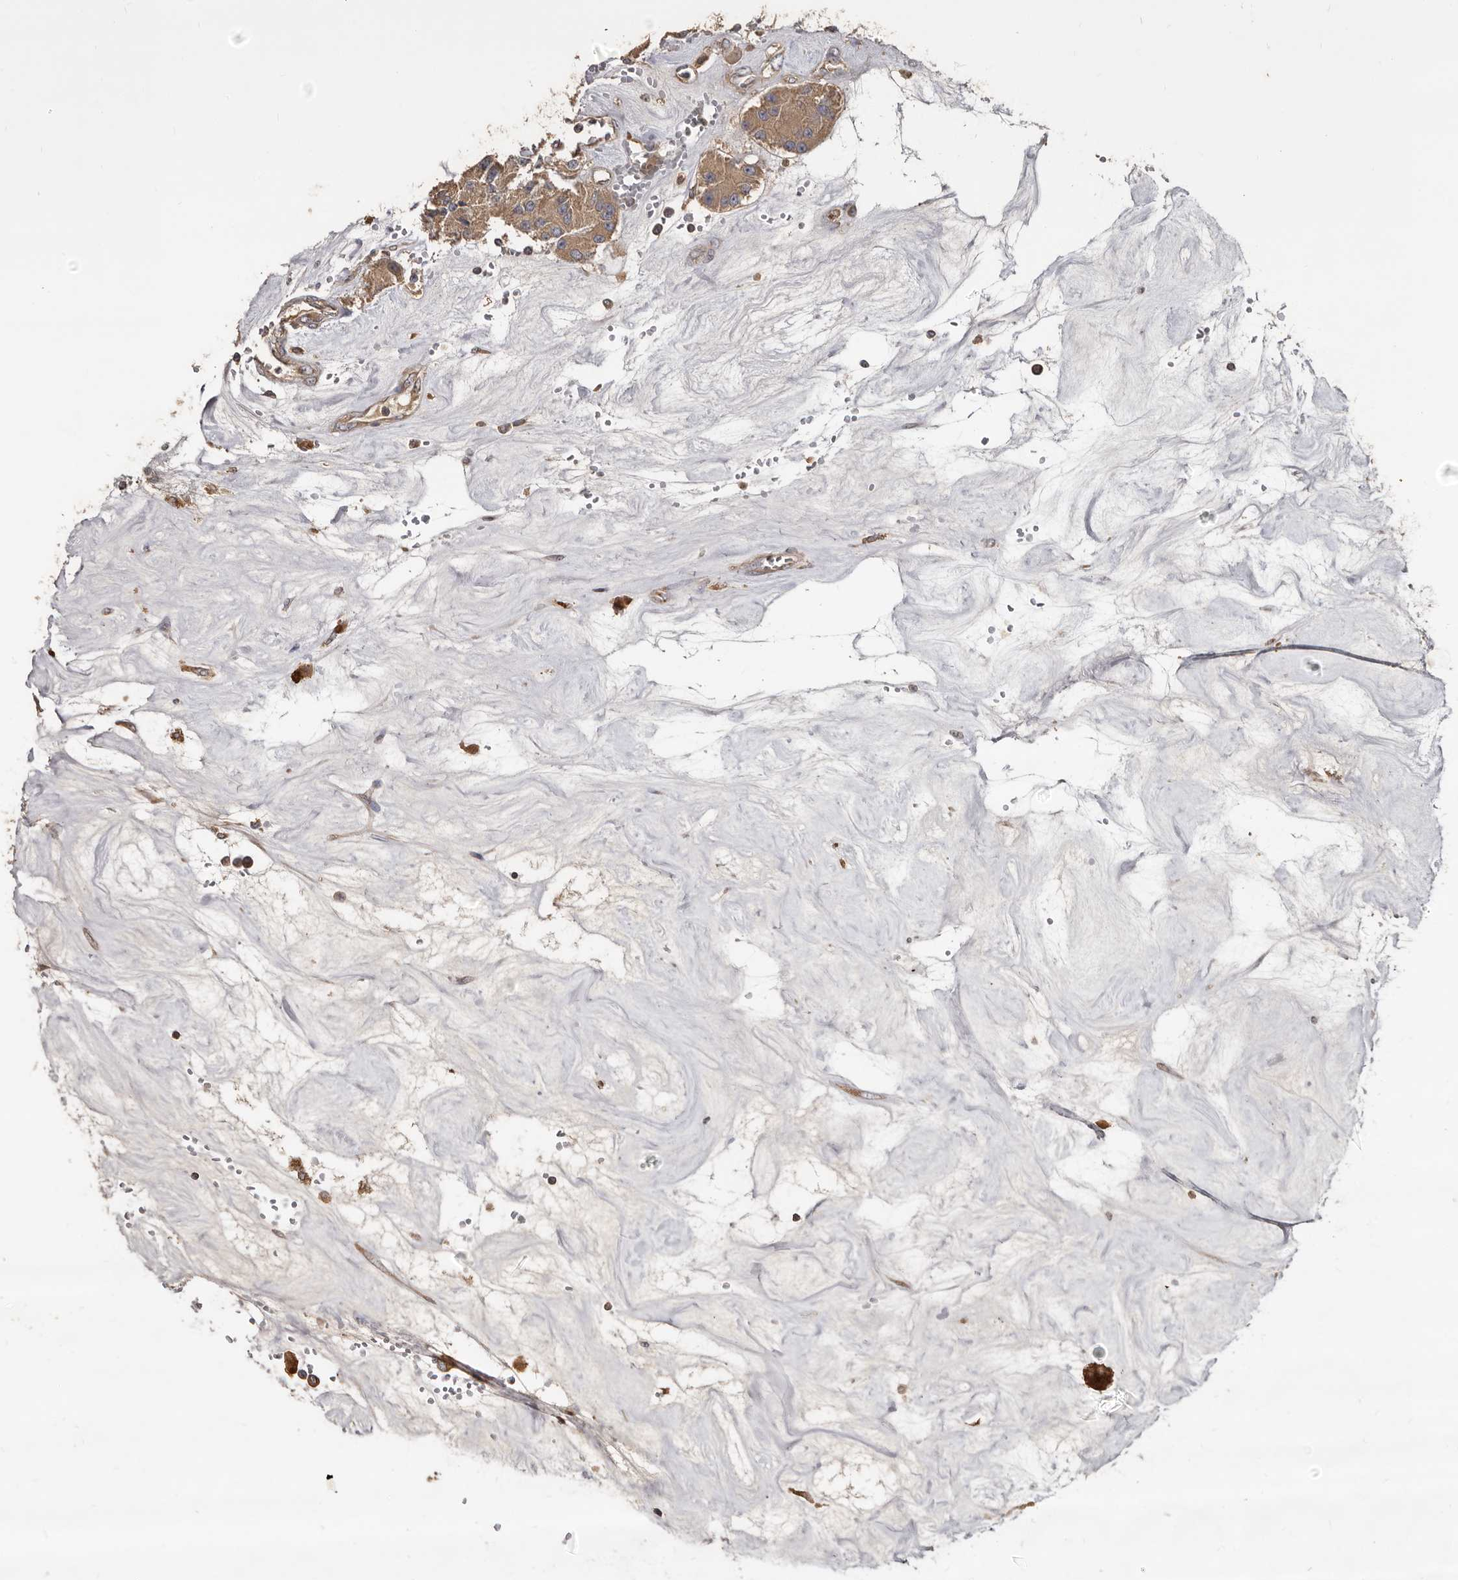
{"staining": {"intensity": "moderate", "quantity": ">75%", "location": "cytoplasmic/membranous"}, "tissue": "carcinoid", "cell_type": "Tumor cells", "image_type": "cancer", "snomed": [{"axis": "morphology", "description": "Carcinoid, malignant, NOS"}, {"axis": "topography", "description": "Pancreas"}], "caption": "This is a histology image of IHC staining of carcinoid, which shows moderate expression in the cytoplasmic/membranous of tumor cells.", "gene": "FLCN", "patient": {"sex": "male", "age": 41}}